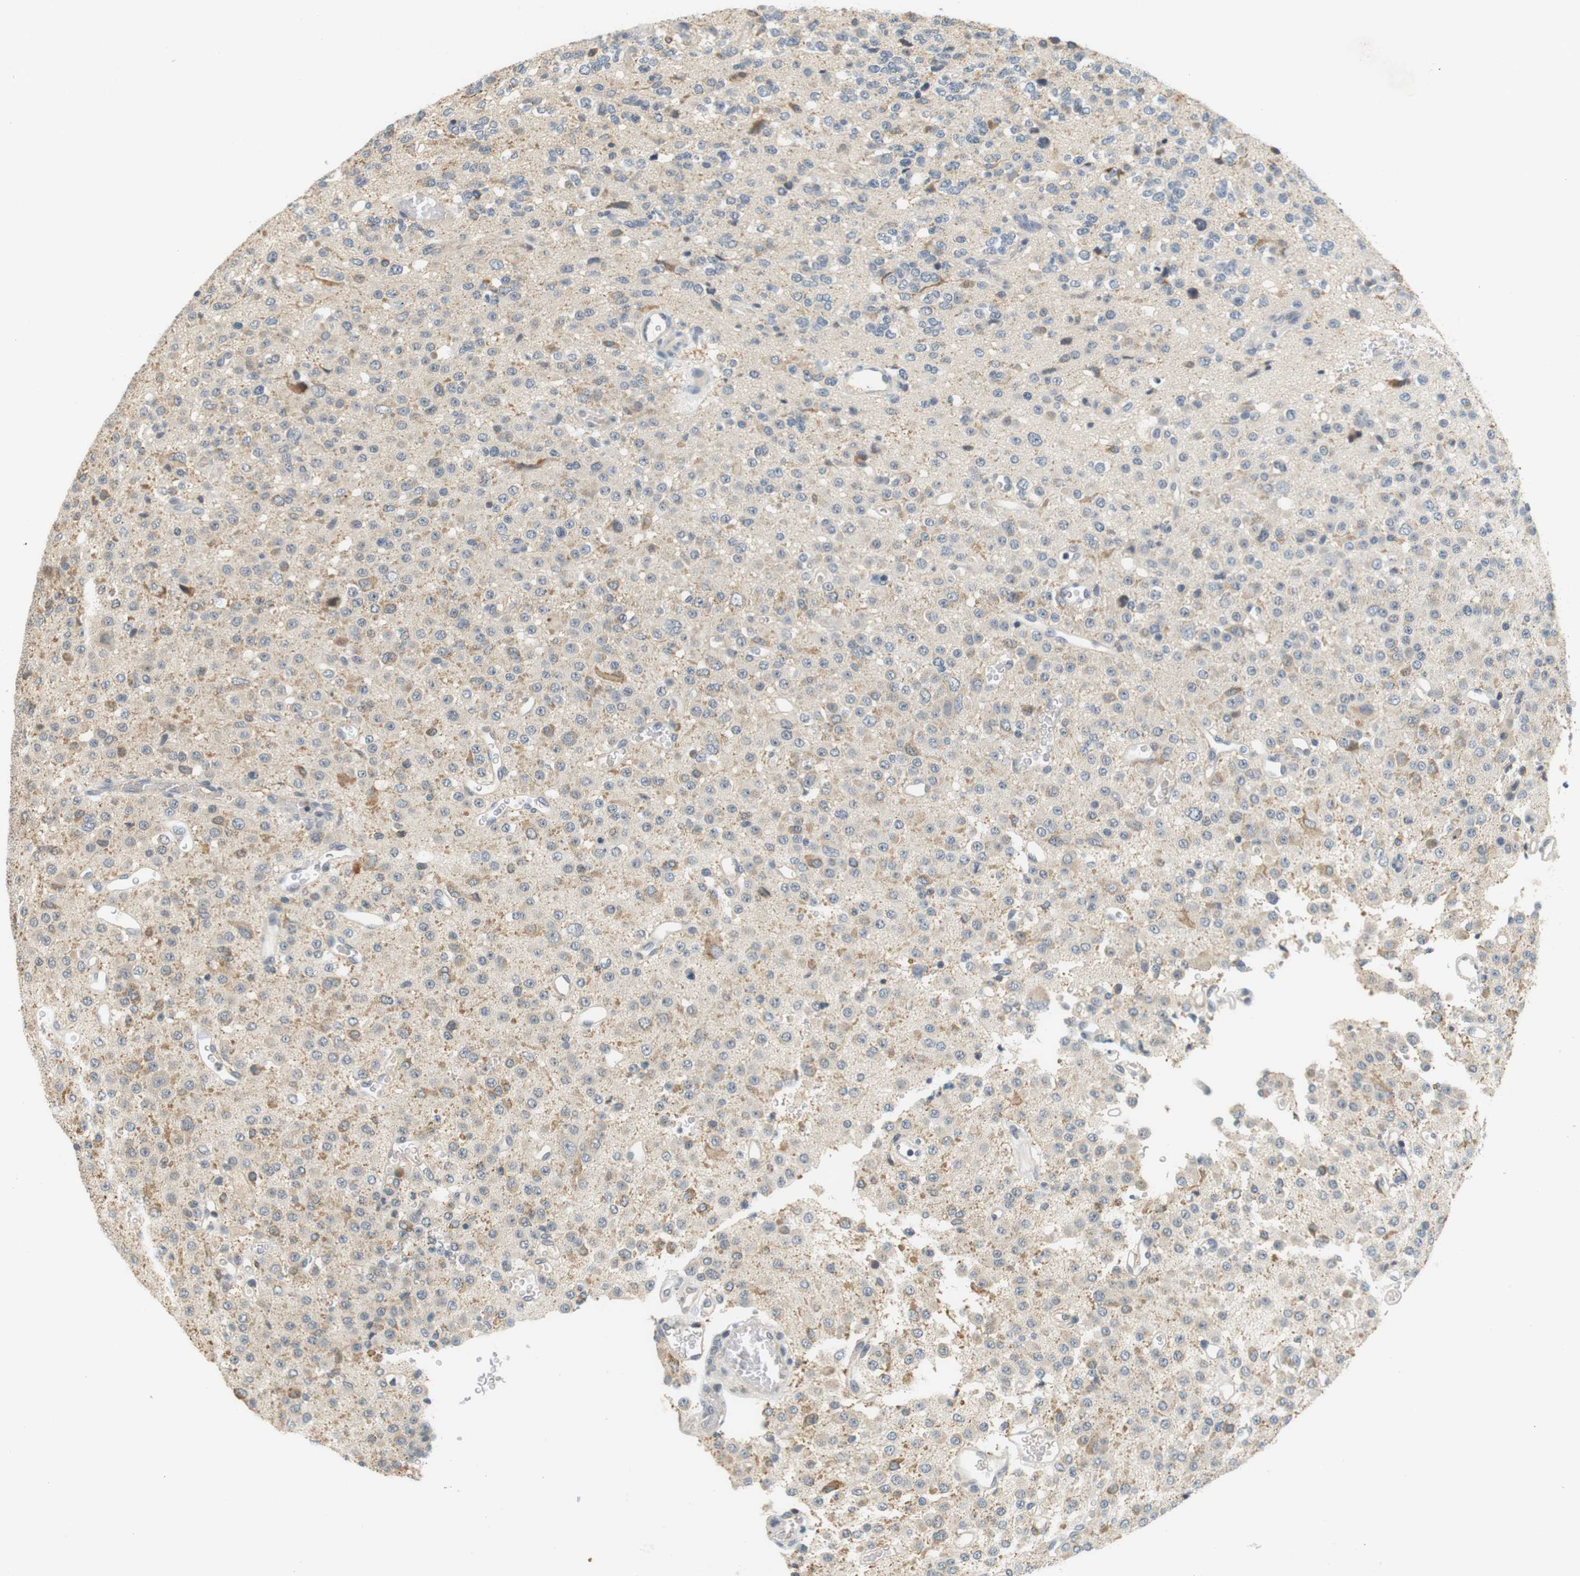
{"staining": {"intensity": "weak", "quantity": "25%-75%", "location": "cytoplasmic/membranous"}, "tissue": "glioma", "cell_type": "Tumor cells", "image_type": "cancer", "snomed": [{"axis": "morphology", "description": "Glioma, malignant, Low grade"}, {"axis": "topography", "description": "Brain"}], "caption": "DAB immunohistochemical staining of human glioma shows weak cytoplasmic/membranous protein expression in about 25%-75% of tumor cells.", "gene": "WNT7A", "patient": {"sex": "male", "age": 38}}